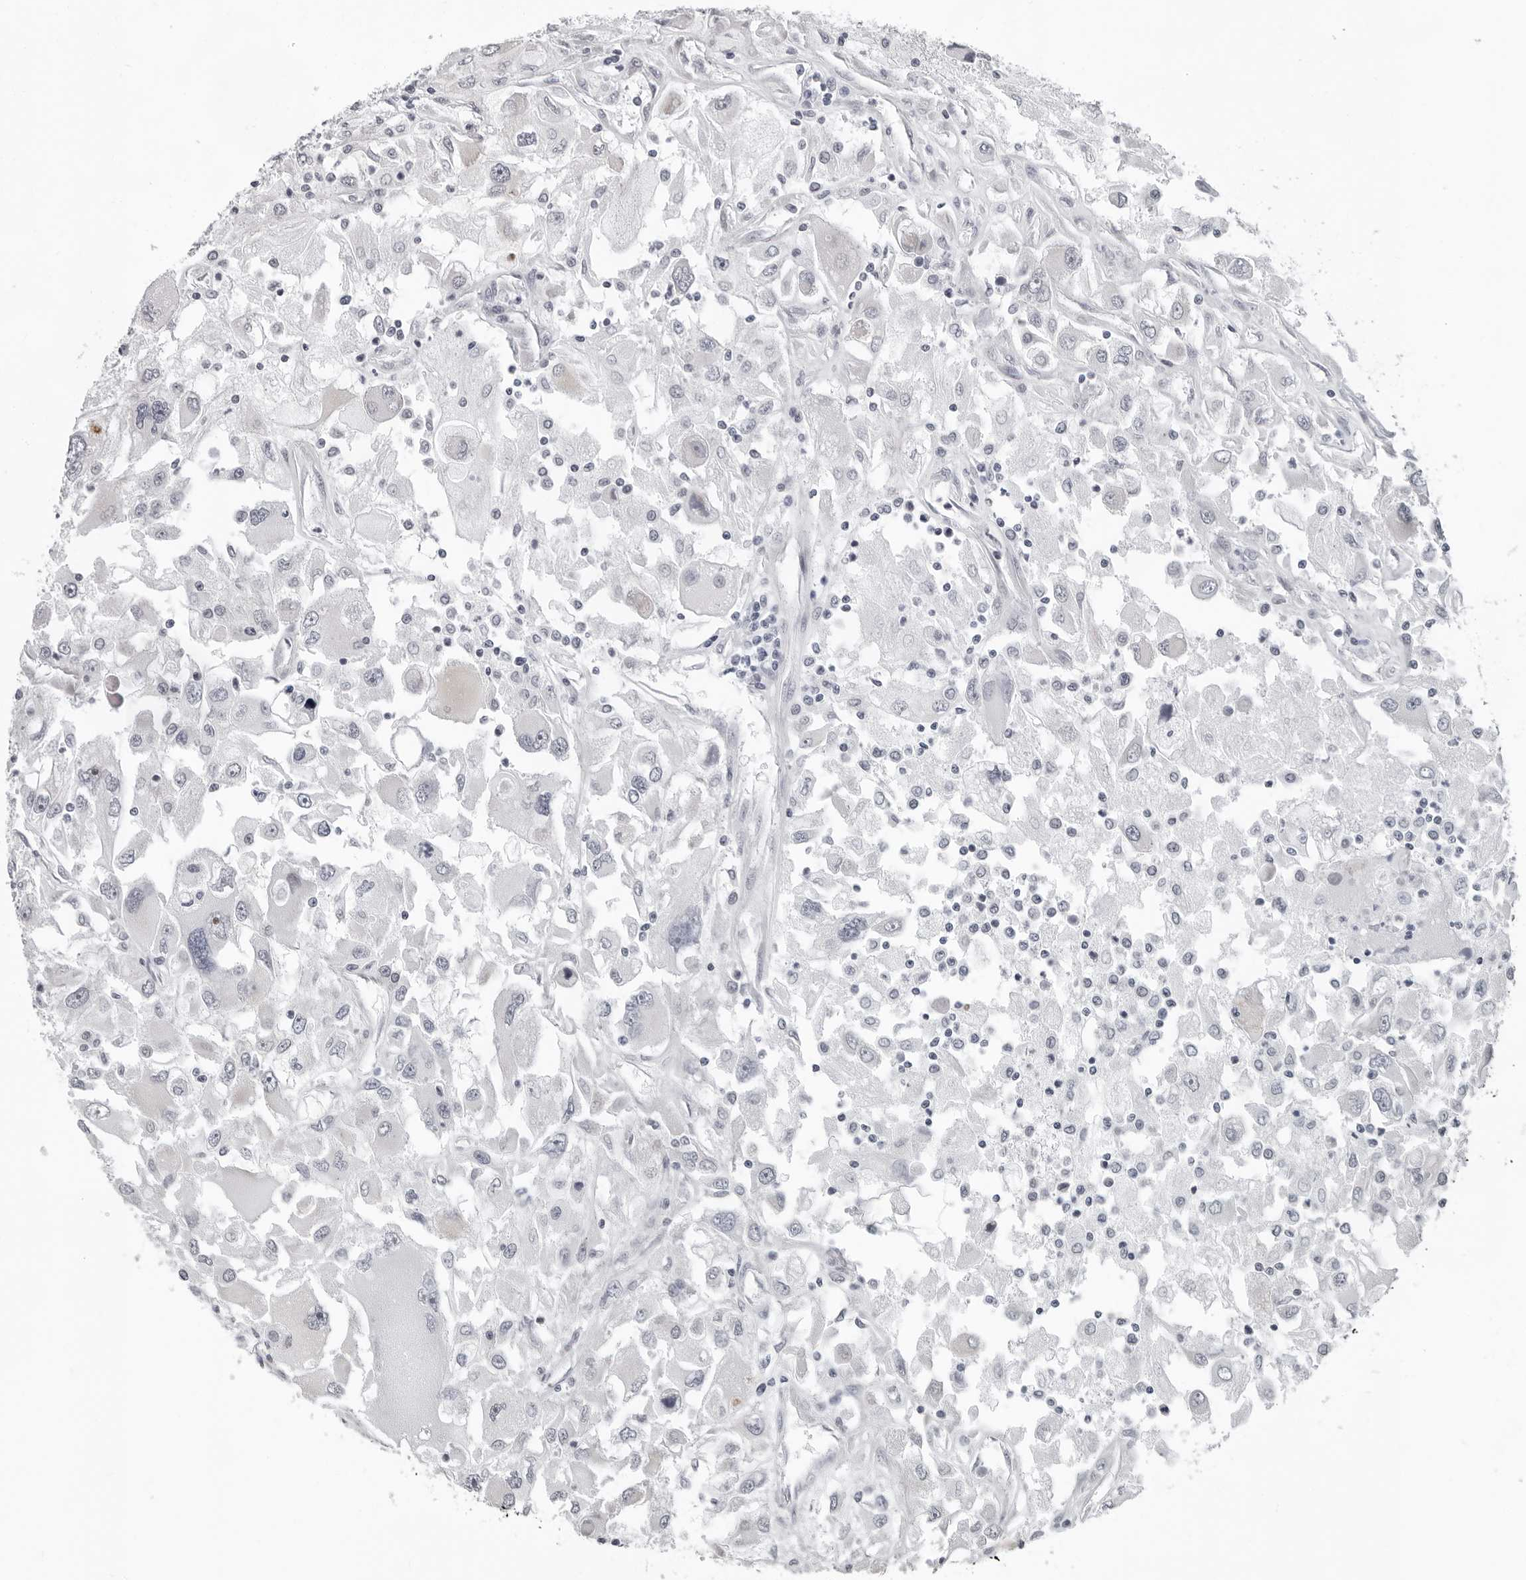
{"staining": {"intensity": "negative", "quantity": "none", "location": "none"}, "tissue": "renal cancer", "cell_type": "Tumor cells", "image_type": "cancer", "snomed": [{"axis": "morphology", "description": "Adenocarcinoma, NOS"}, {"axis": "topography", "description": "Kidney"}], "caption": "DAB (3,3'-diaminobenzidine) immunohistochemical staining of adenocarcinoma (renal) demonstrates no significant staining in tumor cells.", "gene": "PIP4K2C", "patient": {"sex": "female", "age": 52}}